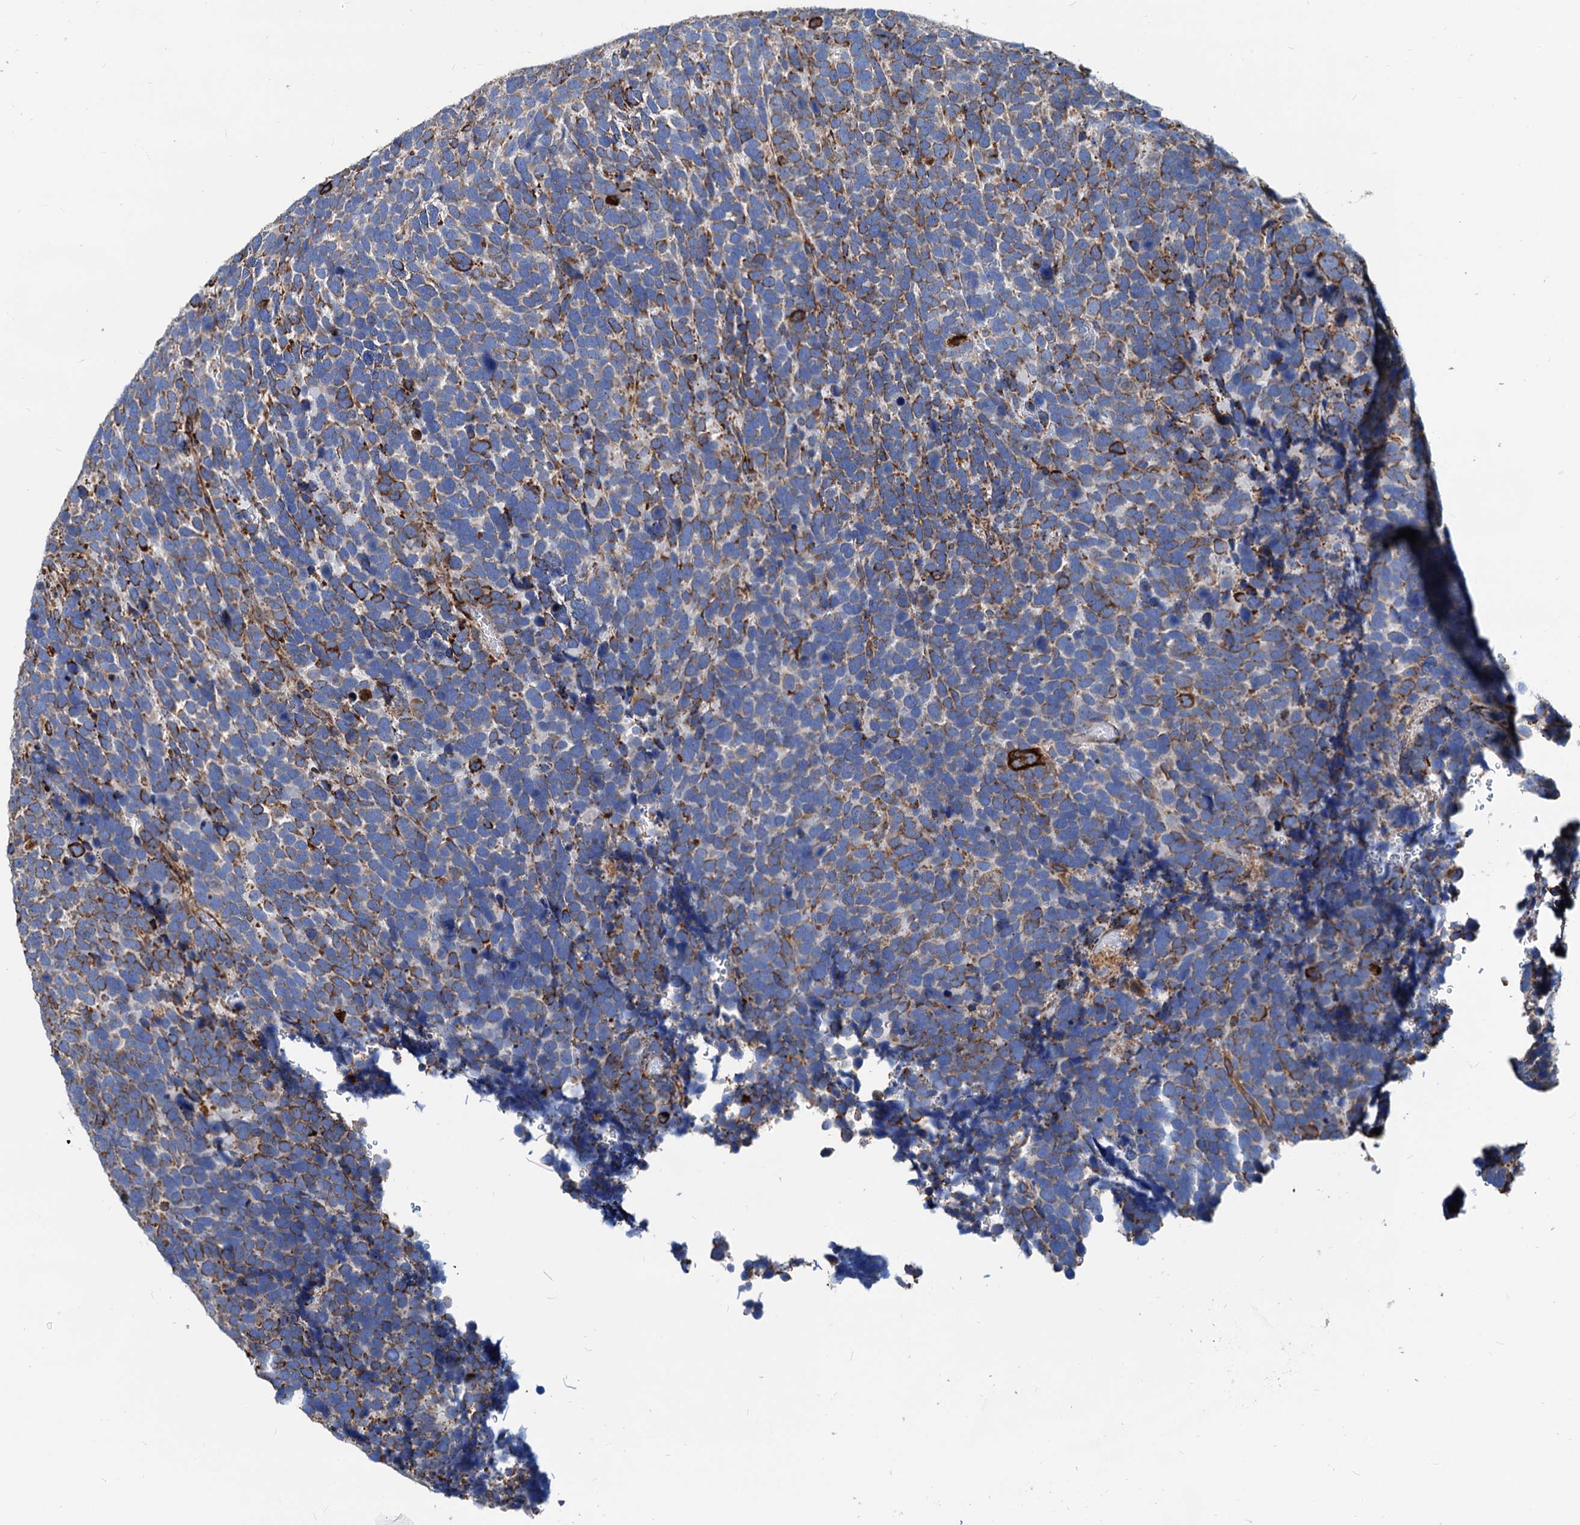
{"staining": {"intensity": "moderate", "quantity": "25%-75%", "location": "cytoplasmic/membranous"}, "tissue": "urothelial cancer", "cell_type": "Tumor cells", "image_type": "cancer", "snomed": [{"axis": "morphology", "description": "Urothelial carcinoma, High grade"}, {"axis": "topography", "description": "Urinary bladder"}], "caption": "This is a histology image of immunohistochemistry (IHC) staining of urothelial cancer, which shows moderate expression in the cytoplasmic/membranous of tumor cells.", "gene": "HSPA5", "patient": {"sex": "female", "age": 82}}